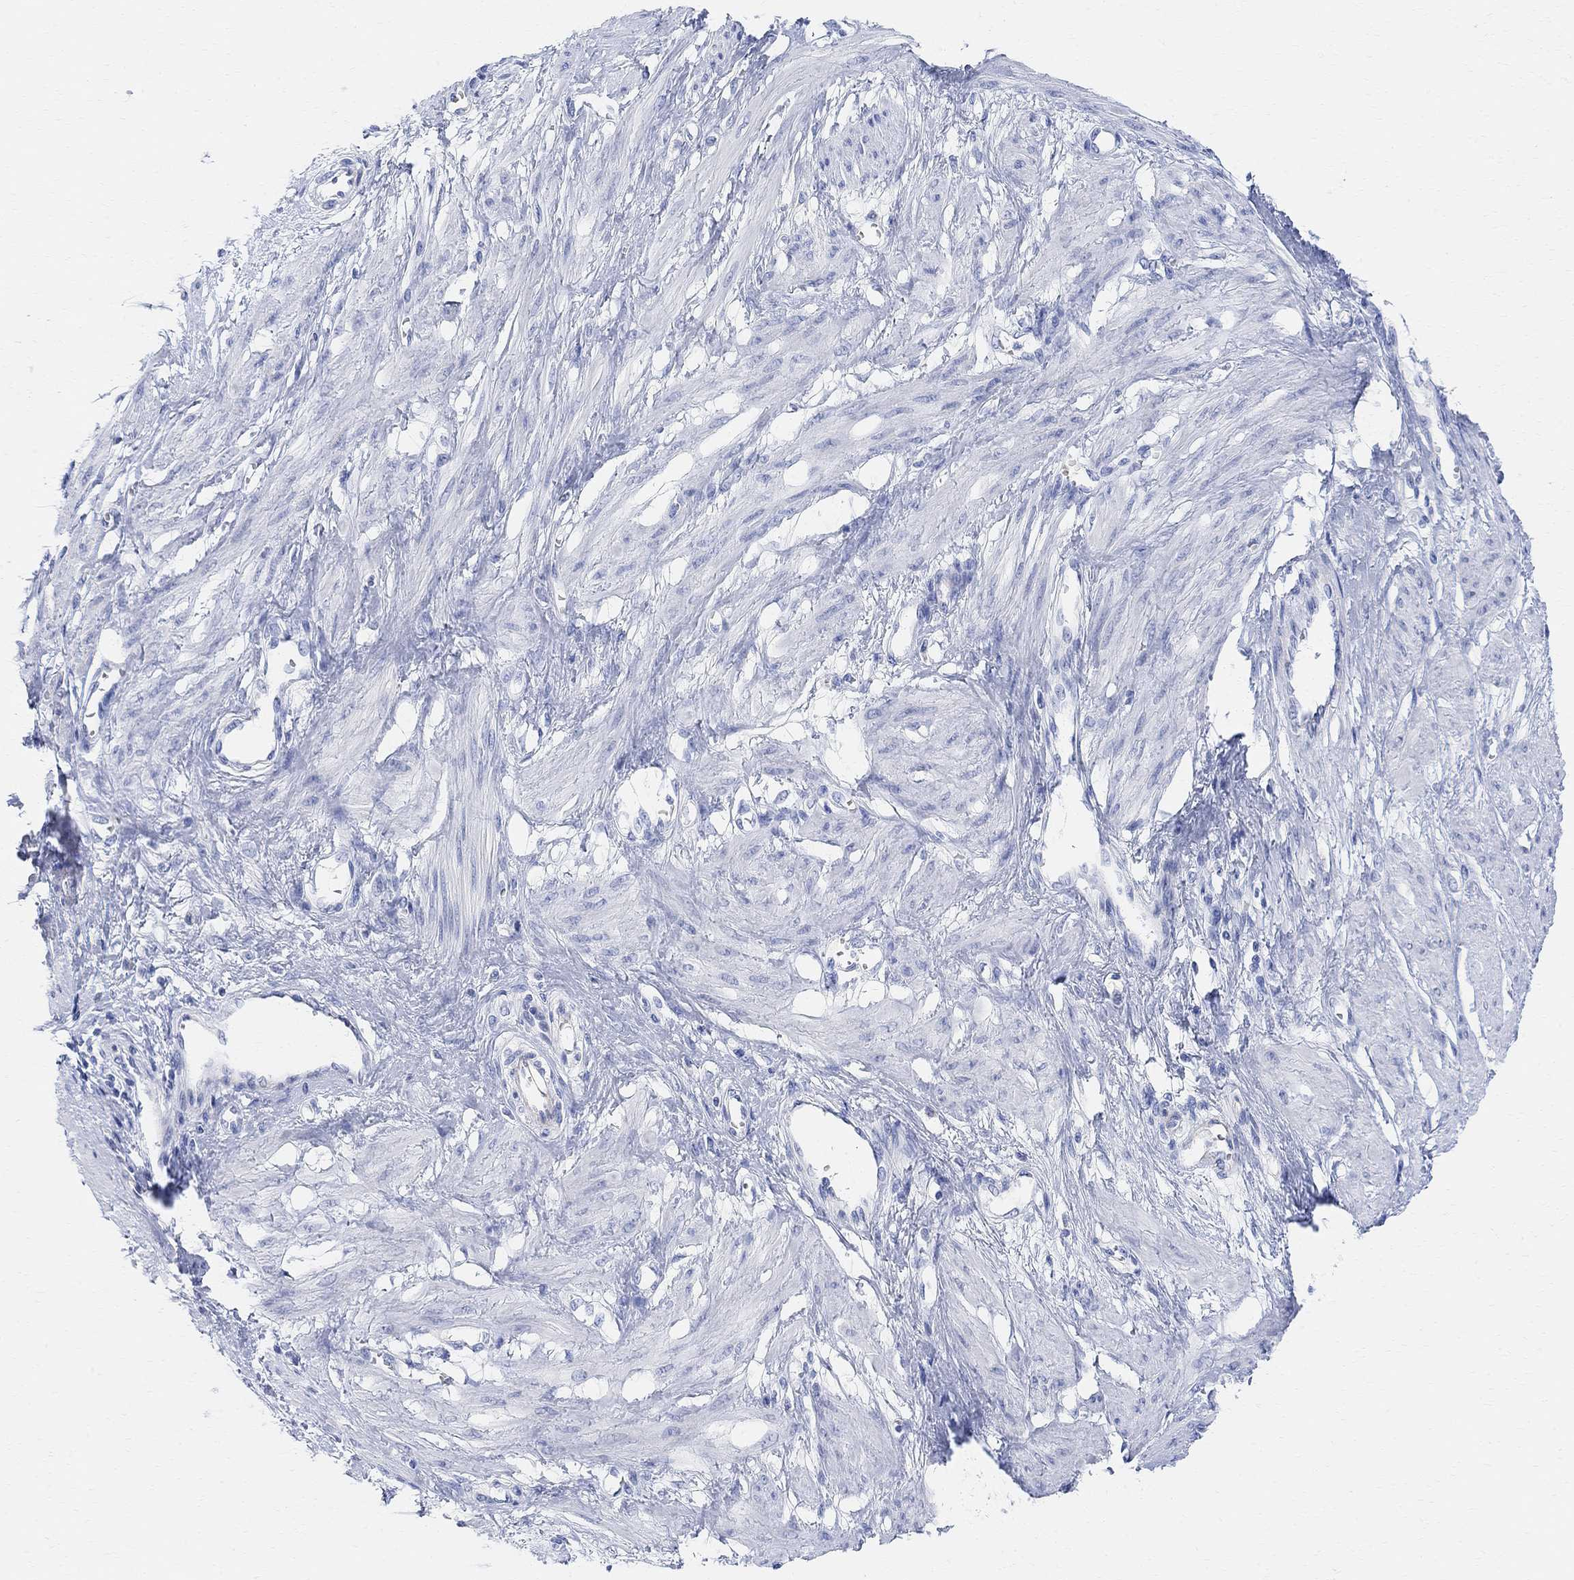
{"staining": {"intensity": "negative", "quantity": "none", "location": "none"}, "tissue": "smooth muscle", "cell_type": "Smooth muscle cells", "image_type": "normal", "snomed": [{"axis": "morphology", "description": "Normal tissue, NOS"}, {"axis": "topography", "description": "Smooth muscle"}, {"axis": "topography", "description": "Uterus"}], "caption": "Smooth muscle stained for a protein using immunohistochemistry shows no expression smooth muscle cells.", "gene": "RETNLB", "patient": {"sex": "female", "age": 39}}